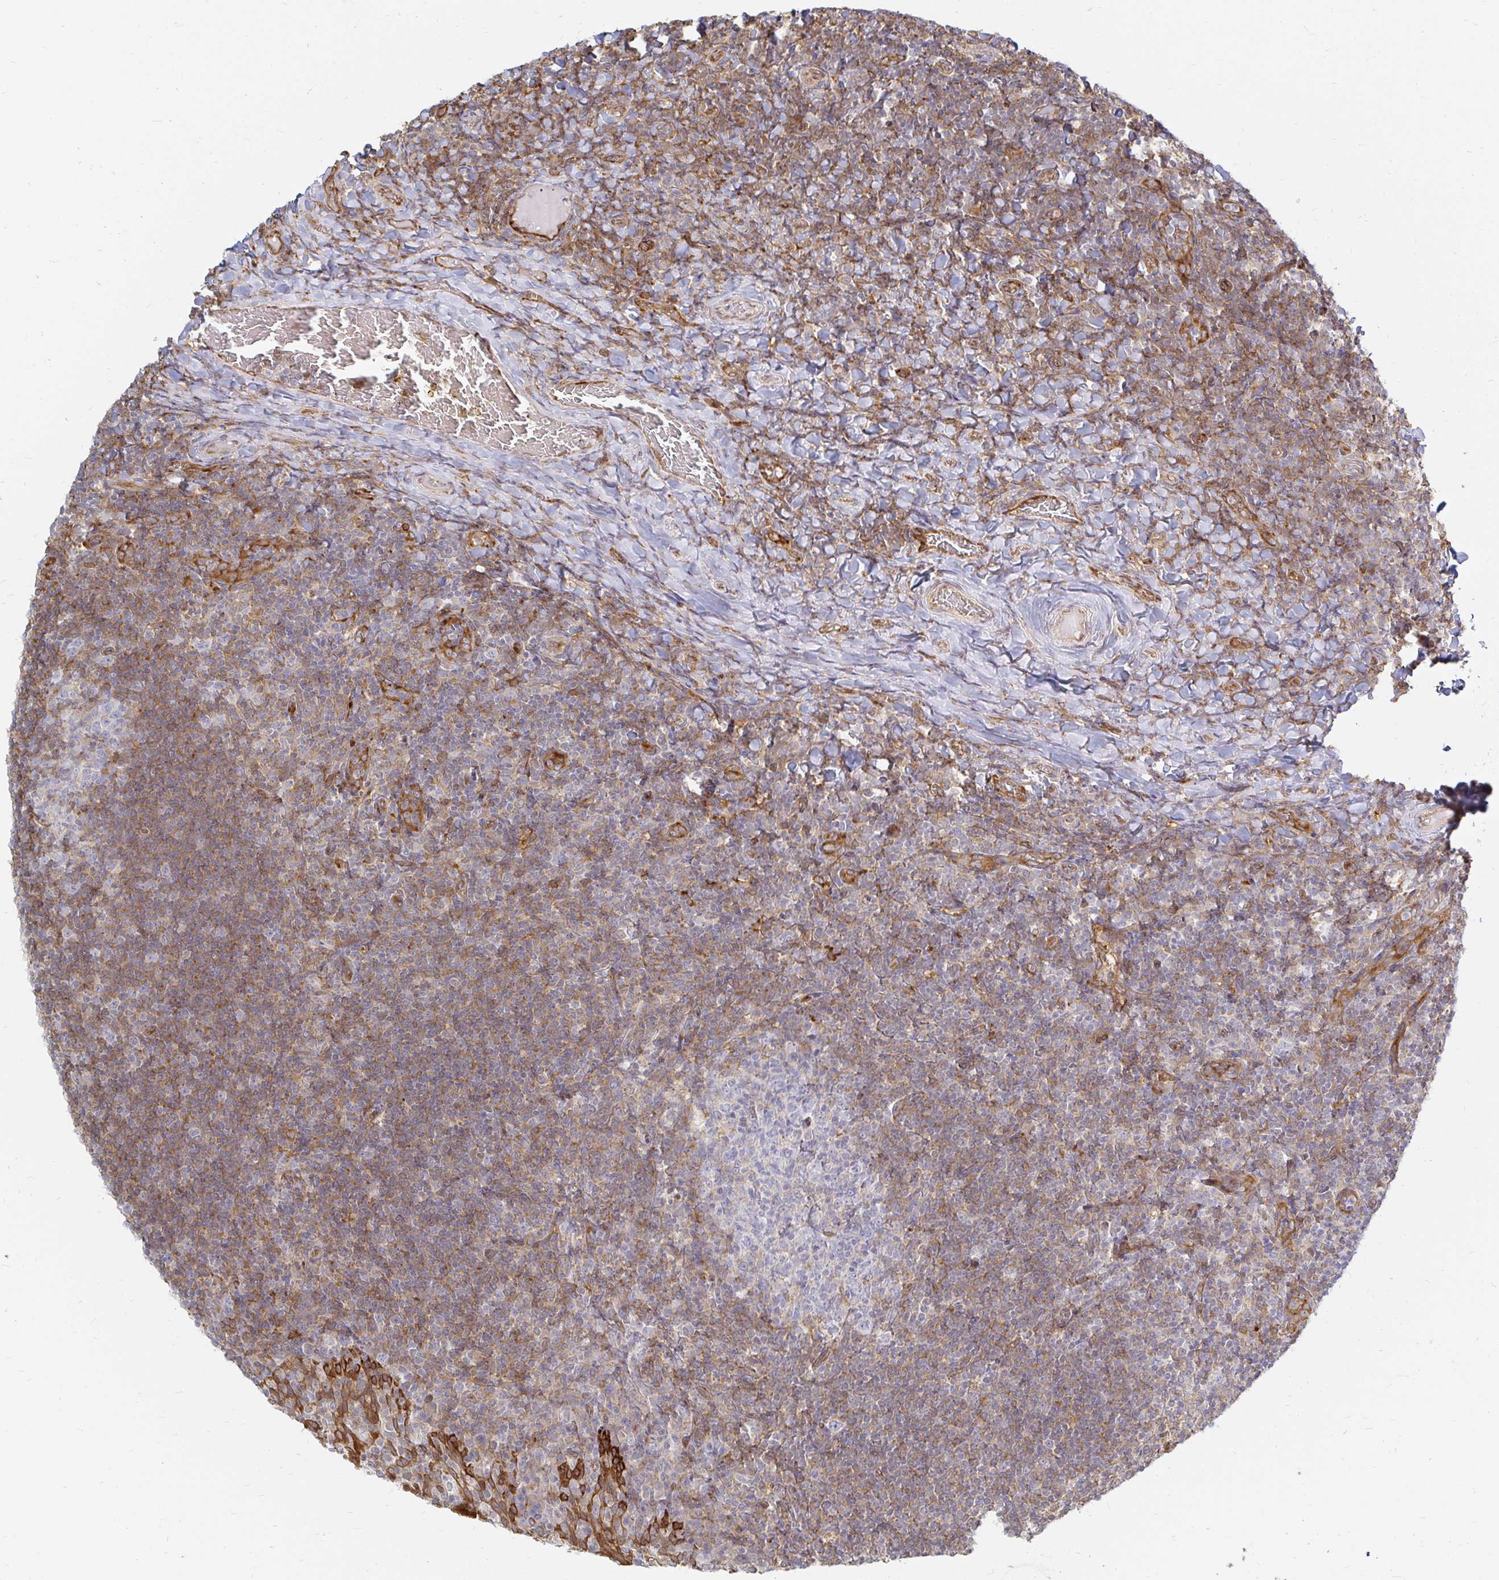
{"staining": {"intensity": "weak", "quantity": "<25%", "location": "cytoplasmic/membranous"}, "tissue": "tonsil", "cell_type": "Germinal center cells", "image_type": "normal", "snomed": [{"axis": "morphology", "description": "Normal tissue, NOS"}, {"axis": "topography", "description": "Tonsil"}], "caption": "IHC micrograph of benign tonsil: tonsil stained with DAB (3,3'-diaminobenzidine) exhibits no significant protein expression in germinal center cells.", "gene": "CAST", "patient": {"sex": "female", "age": 10}}